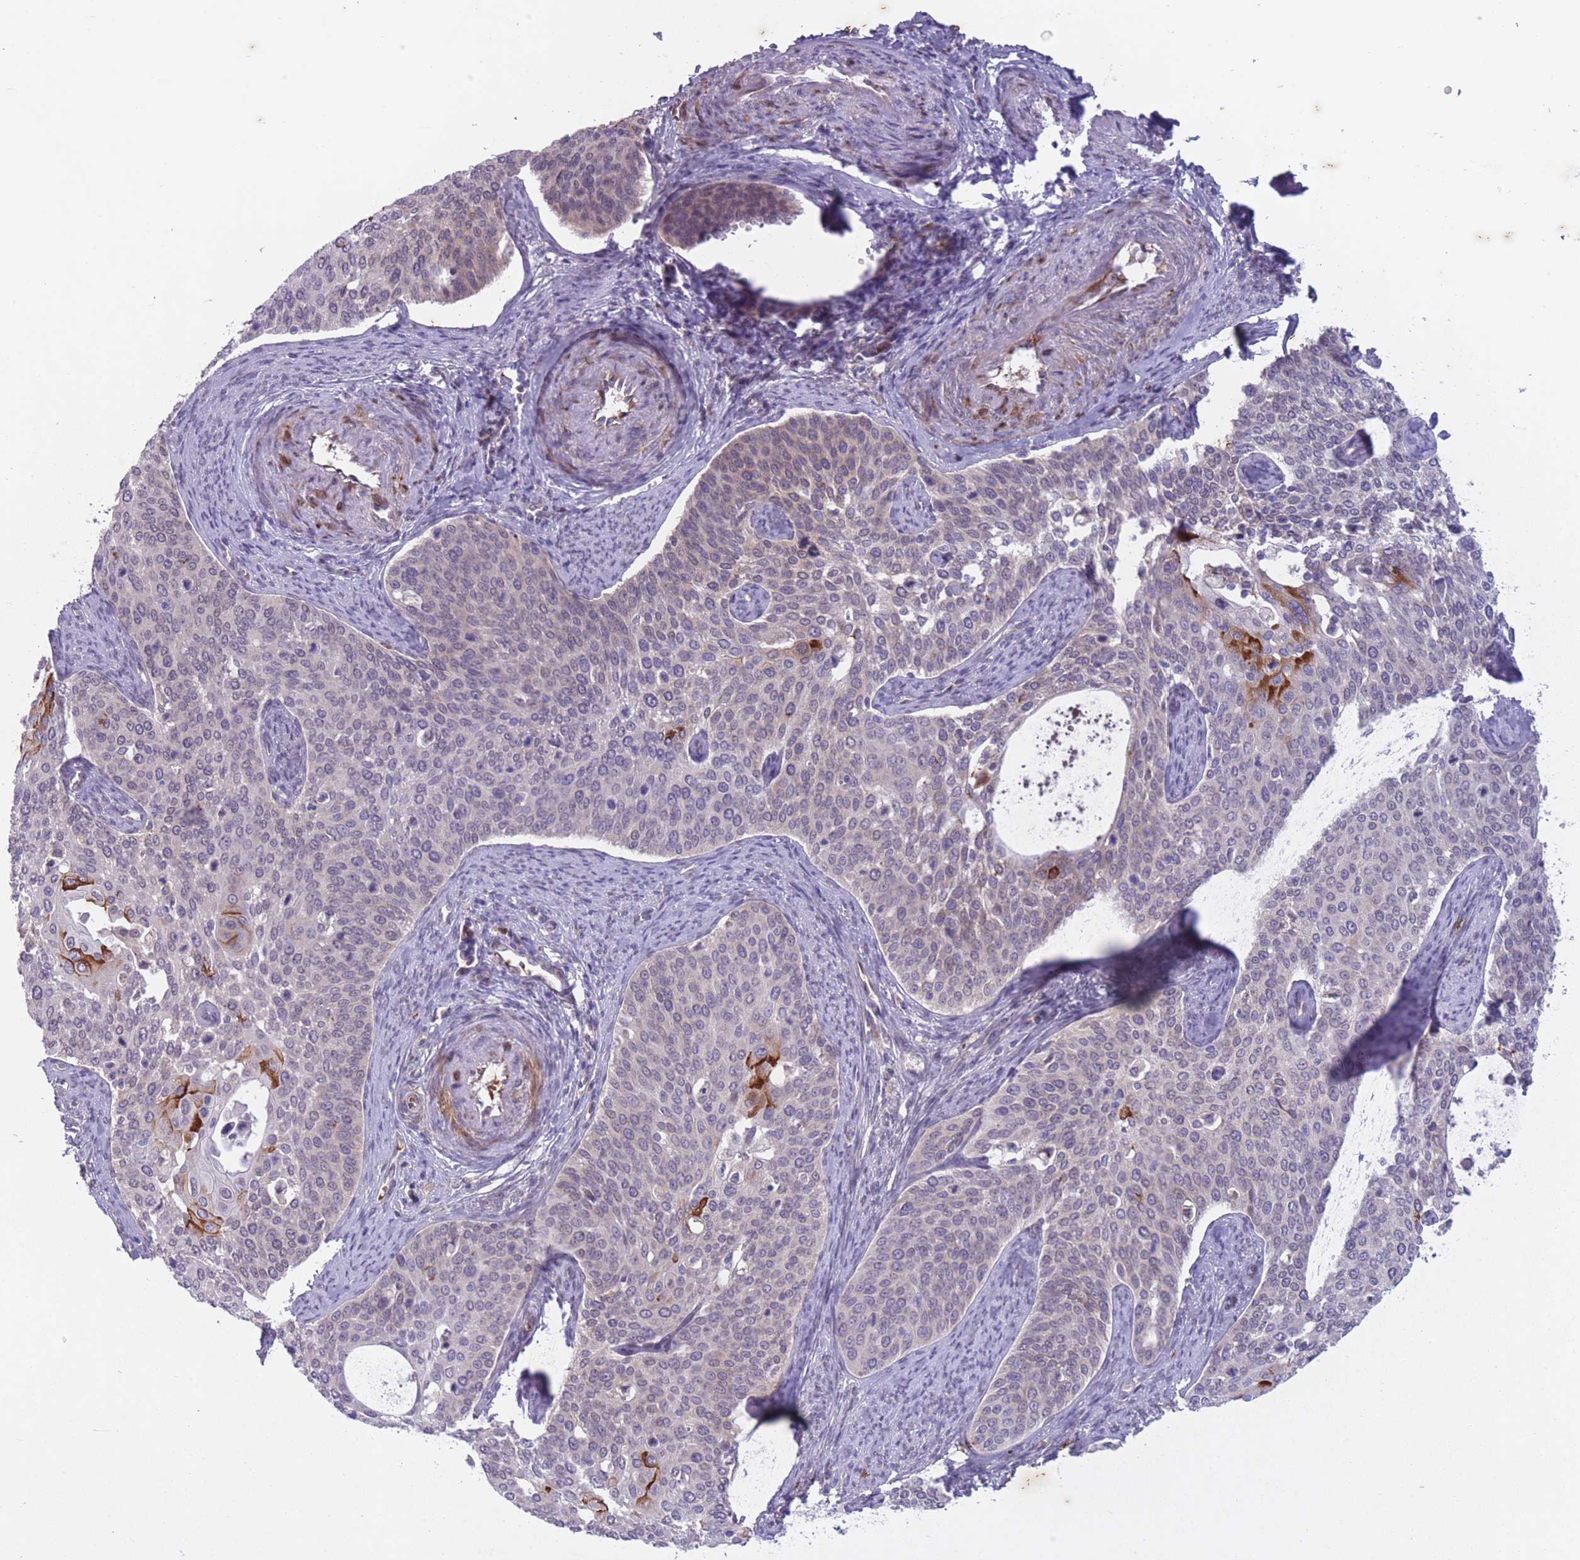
{"staining": {"intensity": "strong", "quantity": "<25%", "location": "cytoplasmic/membranous"}, "tissue": "cervical cancer", "cell_type": "Tumor cells", "image_type": "cancer", "snomed": [{"axis": "morphology", "description": "Squamous cell carcinoma, NOS"}, {"axis": "topography", "description": "Cervix"}], "caption": "Cervical cancer was stained to show a protein in brown. There is medium levels of strong cytoplasmic/membranous staining in about <25% of tumor cells.", "gene": "ARPIN", "patient": {"sex": "female", "age": 44}}